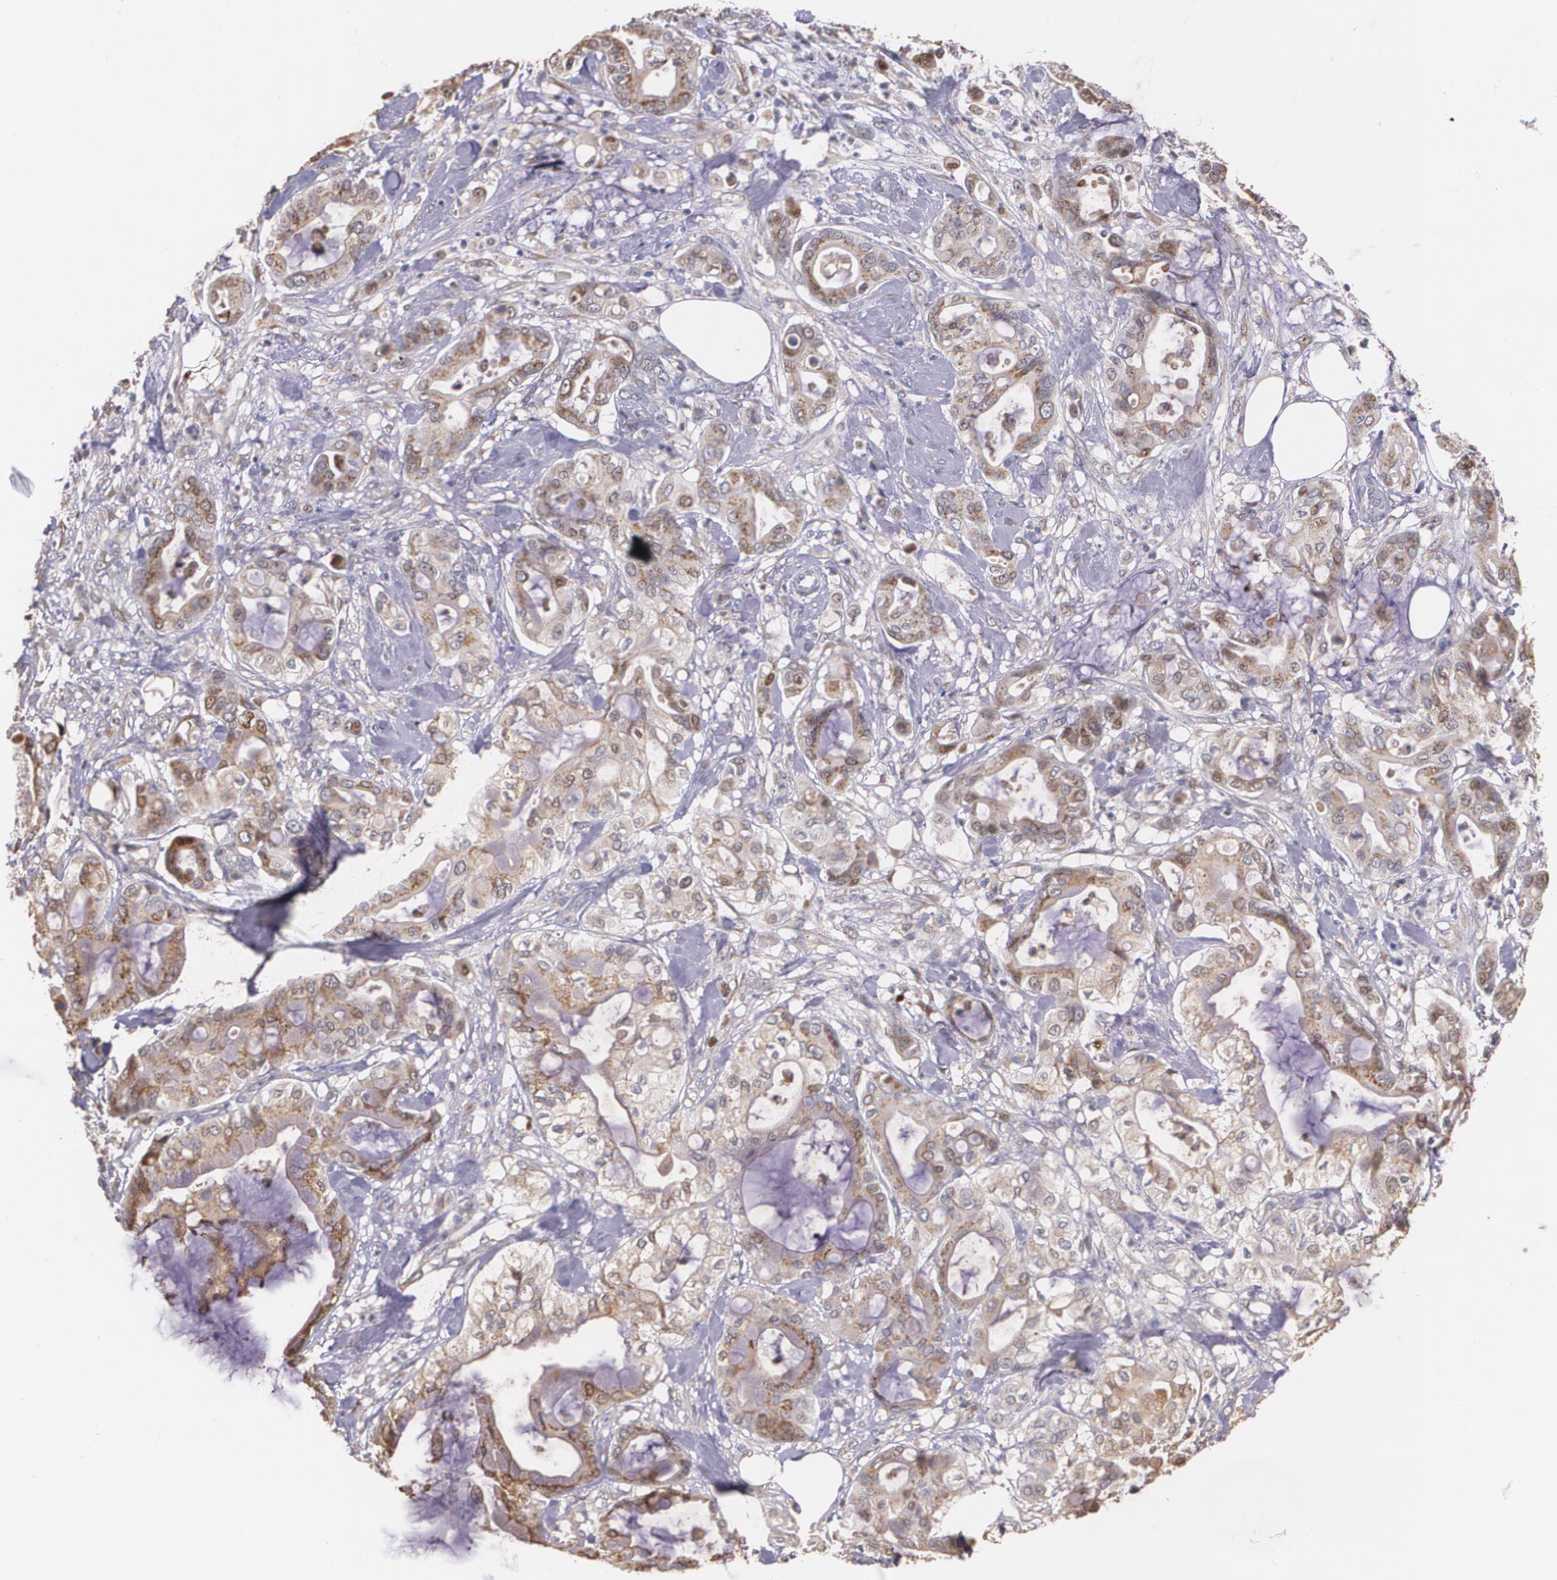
{"staining": {"intensity": "moderate", "quantity": ">75%", "location": "cytoplasmic/membranous"}, "tissue": "pancreatic cancer", "cell_type": "Tumor cells", "image_type": "cancer", "snomed": [{"axis": "morphology", "description": "Adenocarcinoma, NOS"}, {"axis": "morphology", "description": "Adenocarcinoma, metastatic, NOS"}, {"axis": "topography", "description": "Lymph node"}, {"axis": "topography", "description": "Pancreas"}, {"axis": "topography", "description": "Duodenum"}], "caption": "A brown stain highlights moderate cytoplasmic/membranous expression of a protein in adenocarcinoma (pancreatic) tumor cells.", "gene": "ATF3", "patient": {"sex": "female", "age": 64}}